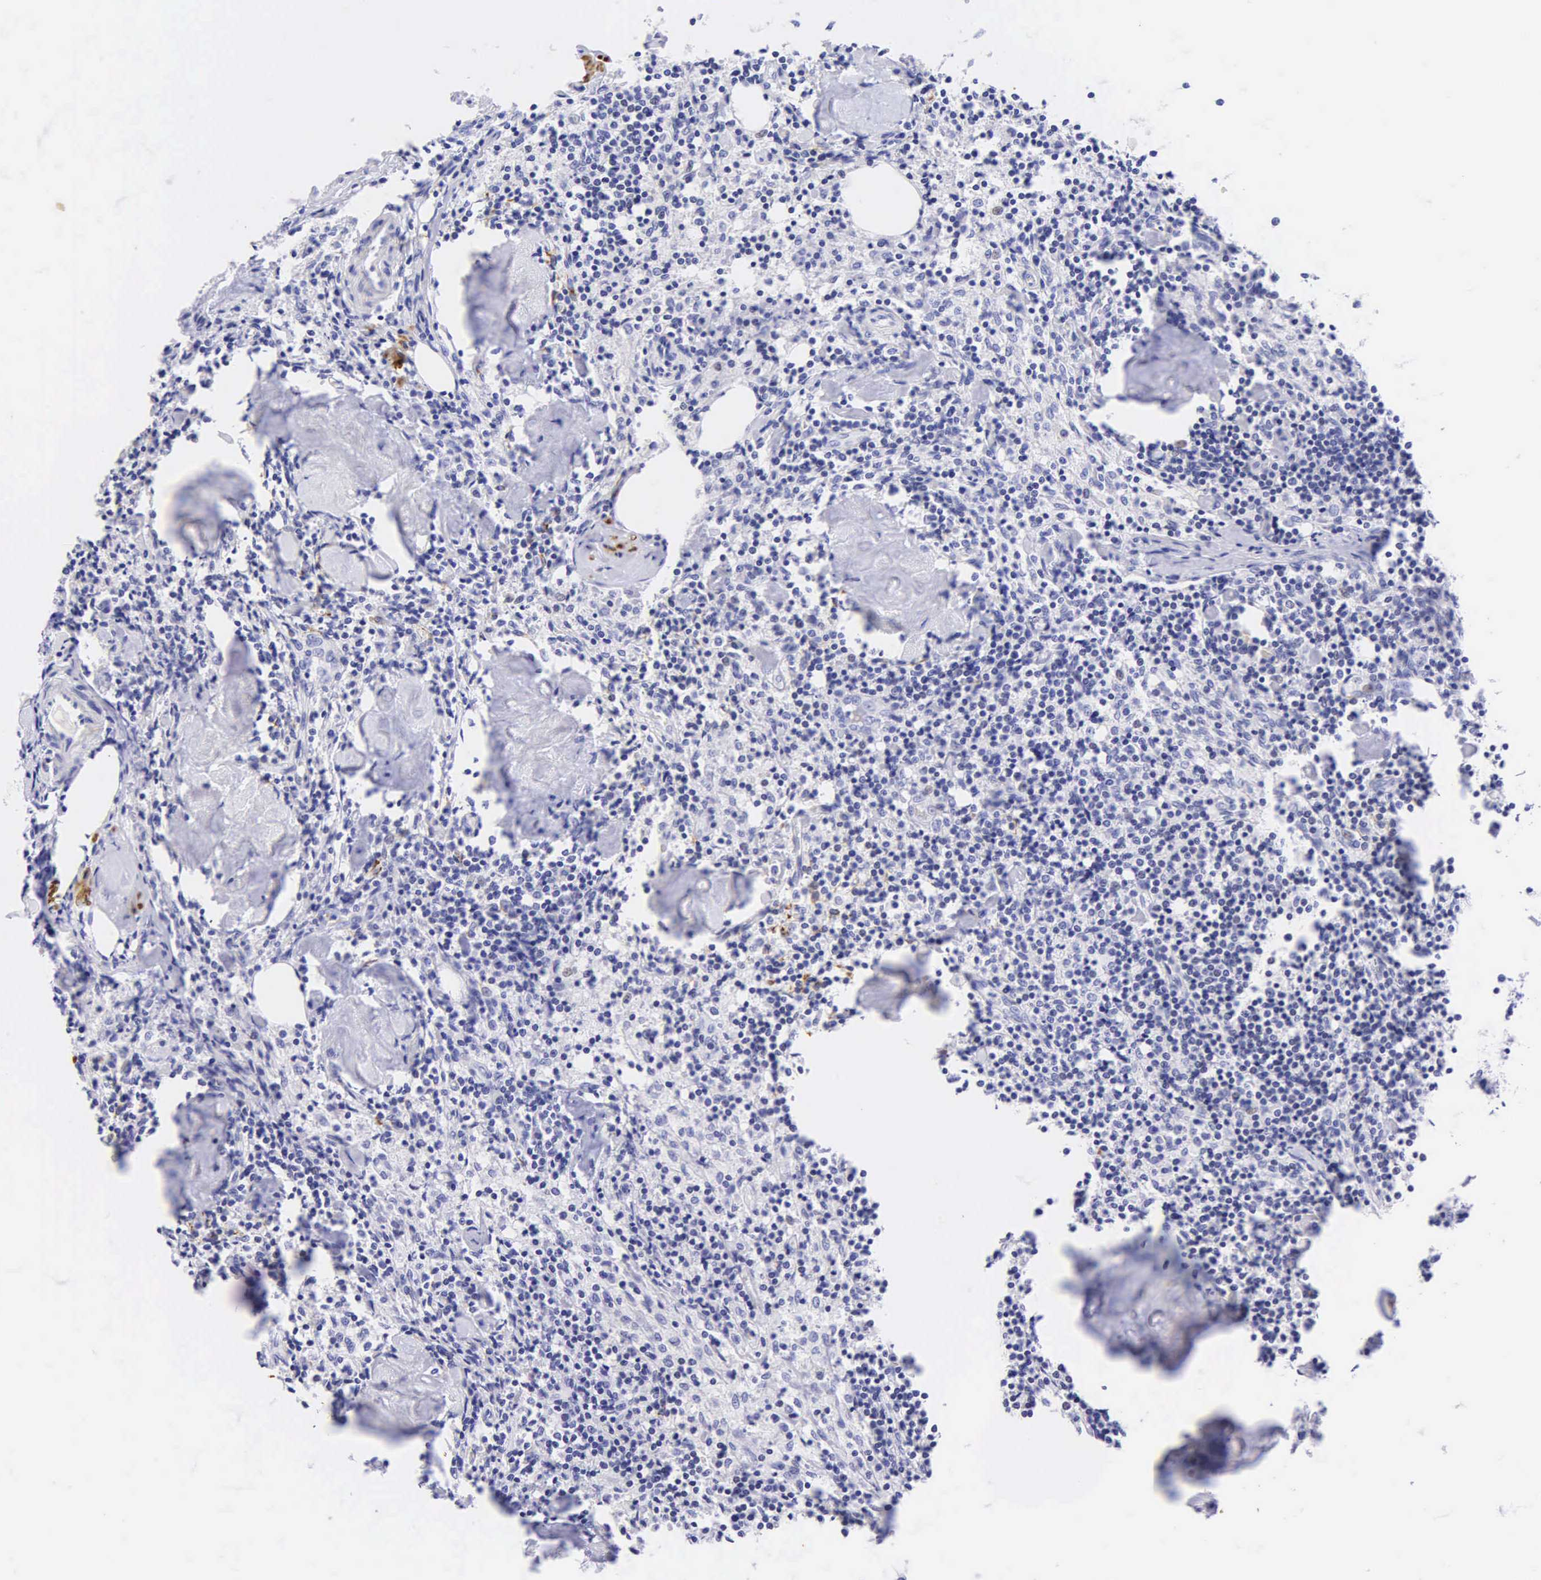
{"staining": {"intensity": "negative", "quantity": "none", "location": "none"}, "tissue": "lymph node", "cell_type": "Germinal center cells", "image_type": "normal", "snomed": [{"axis": "morphology", "description": "Normal tissue, NOS"}, {"axis": "topography", "description": "Lymph node"}], "caption": "Protein analysis of normal lymph node exhibits no significant positivity in germinal center cells.", "gene": "DES", "patient": {"sex": "male", "age": 67}}